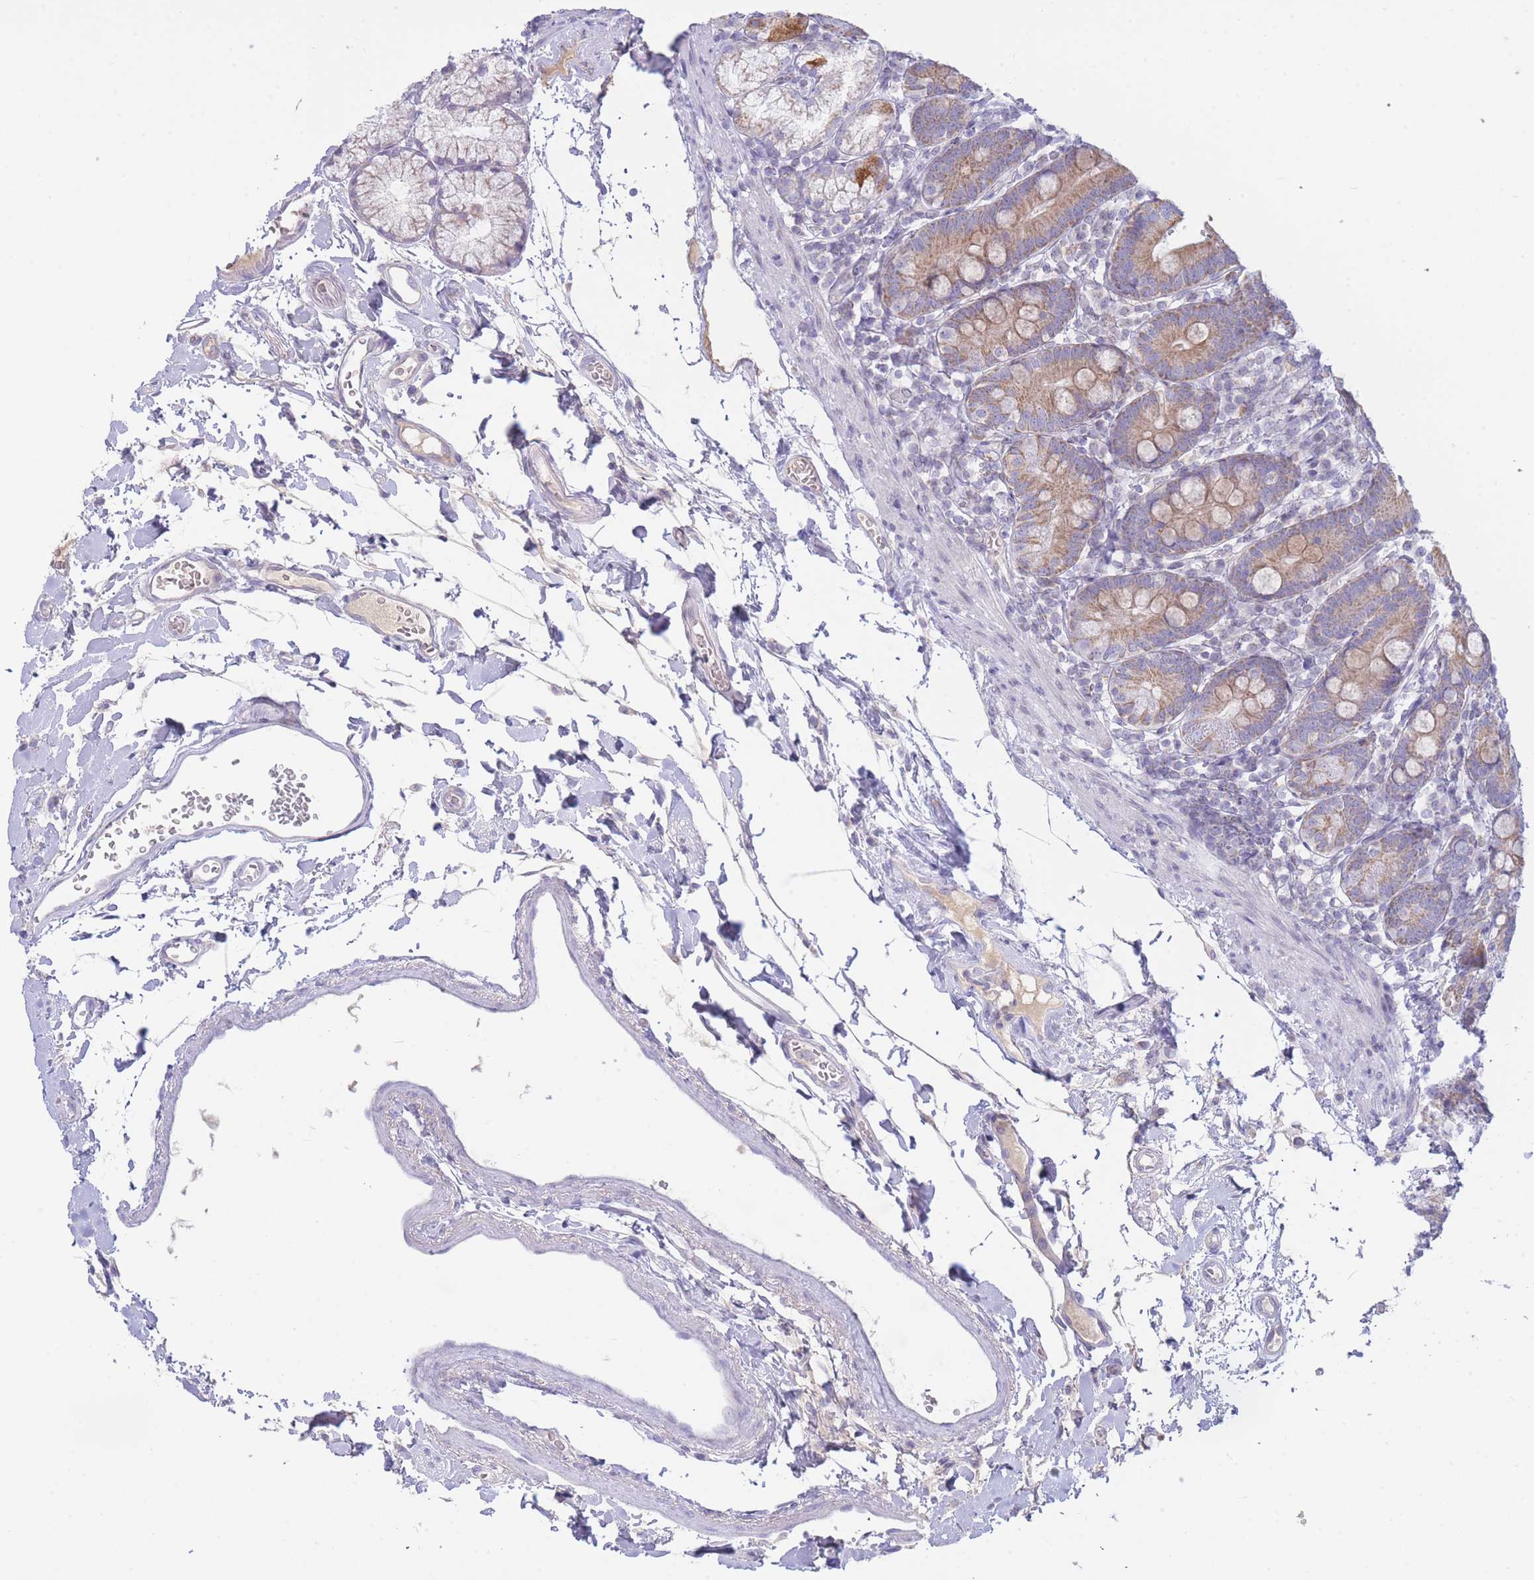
{"staining": {"intensity": "moderate", "quantity": ">75%", "location": "cytoplasmic/membranous"}, "tissue": "duodenum", "cell_type": "Glandular cells", "image_type": "normal", "snomed": [{"axis": "morphology", "description": "Normal tissue, NOS"}, {"axis": "topography", "description": "Duodenum"}], "caption": "Immunohistochemical staining of unremarkable duodenum exhibits moderate cytoplasmic/membranous protein staining in about >75% of glandular cells. The staining was performed using DAB to visualize the protein expression in brown, while the nuclei were stained in blue with hematoxylin (Magnification: 20x).", "gene": "NANP", "patient": {"sex": "female", "age": 67}}